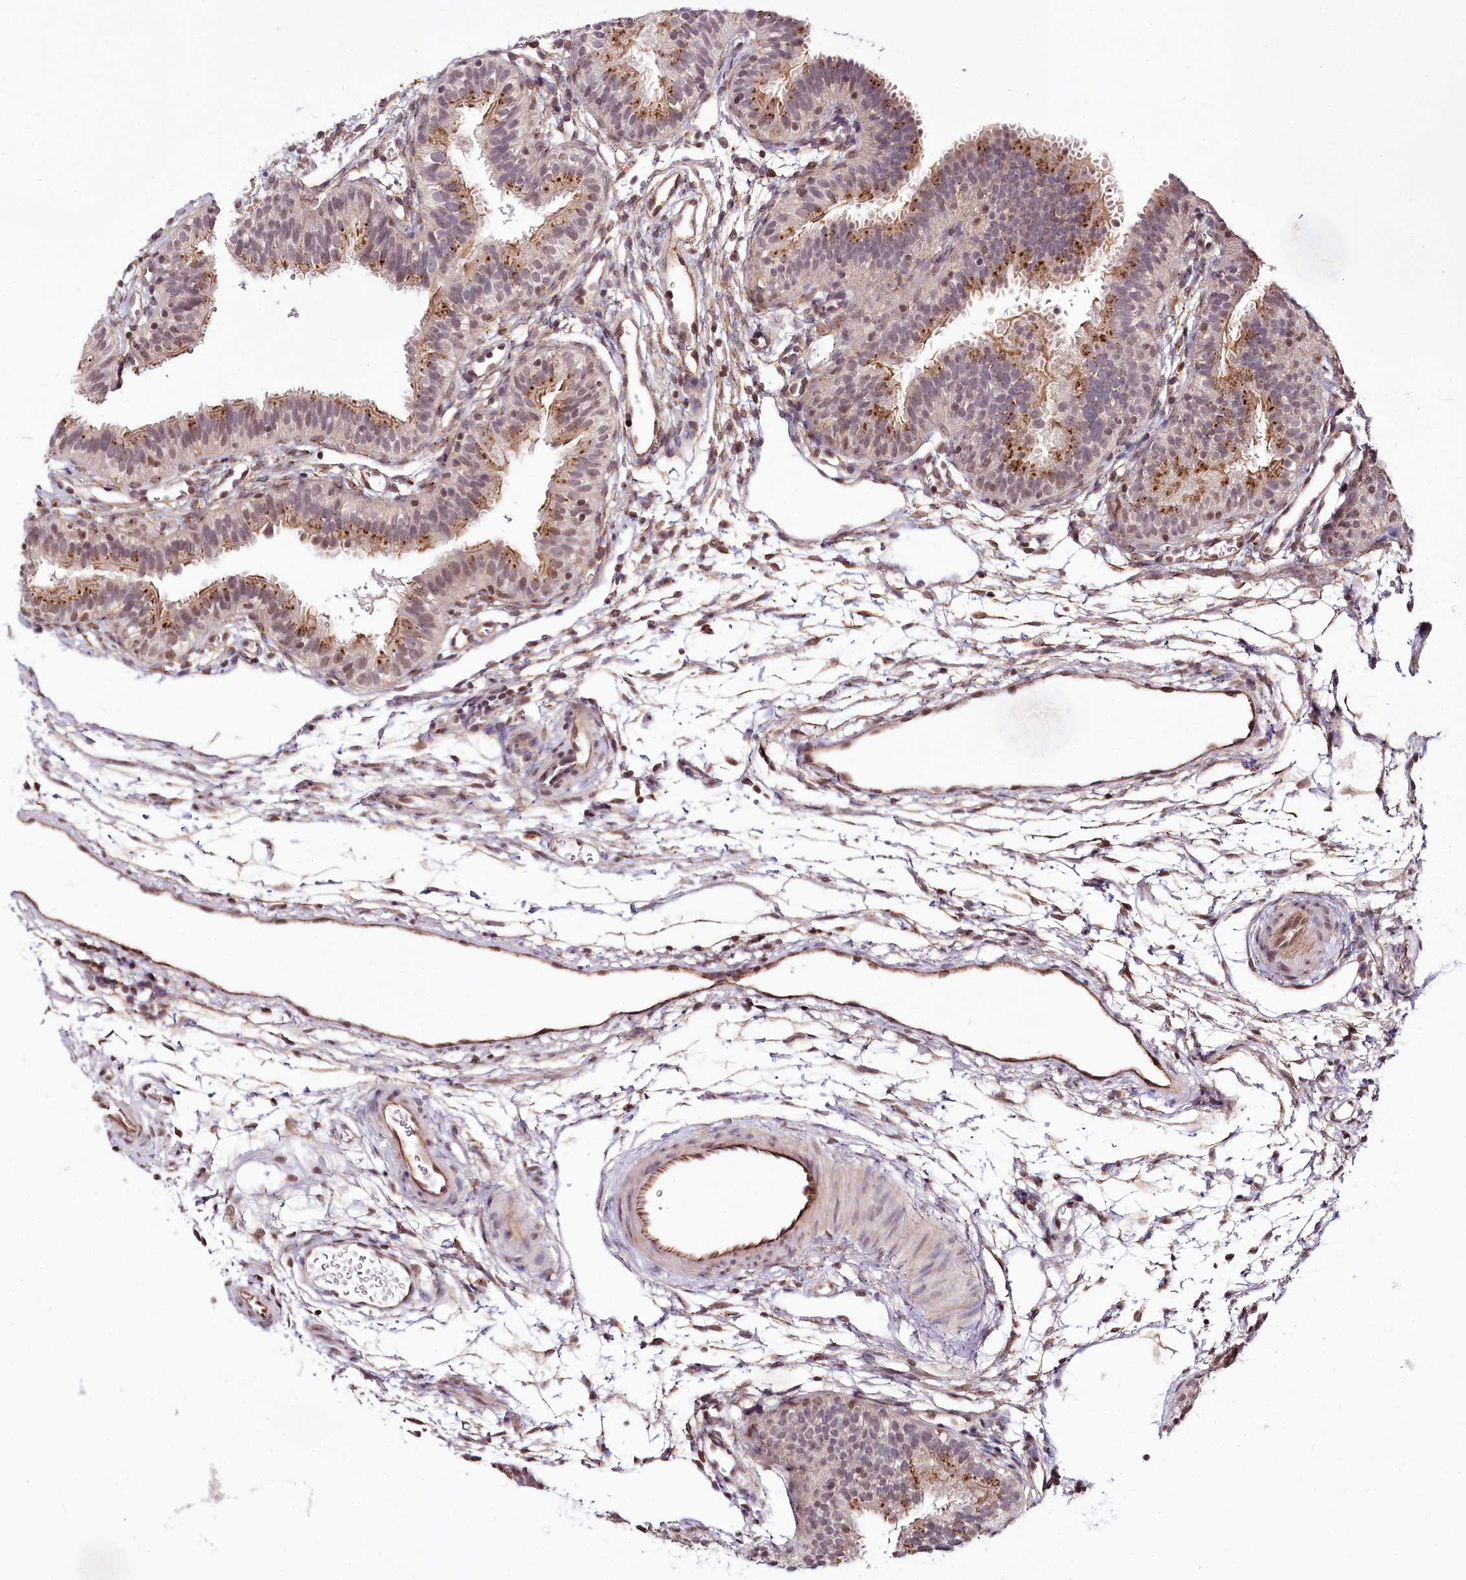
{"staining": {"intensity": "moderate", "quantity": "25%-75%", "location": "cytoplasmic/membranous"}, "tissue": "fallopian tube", "cell_type": "Glandular cells", "image_type": "normal", "snomed": [{"axis": "morphology", "description": "Normal tissue, NOS"}, {"axis": "topography", "description": "Fallopian tube"}], "caption": "A photomicrograph of human fallopian tube stained for a protein shows moderate cytoplasmic/membranous brown staining in glandular cells. (Stains: DAB (3,3'-diaminobenzidine) in brown, nuclei in blue, Microscopy: brightfield microscopy at high magnification).", "gene": "HOXC8", "patient": {"sex": "female", "age": 35}}